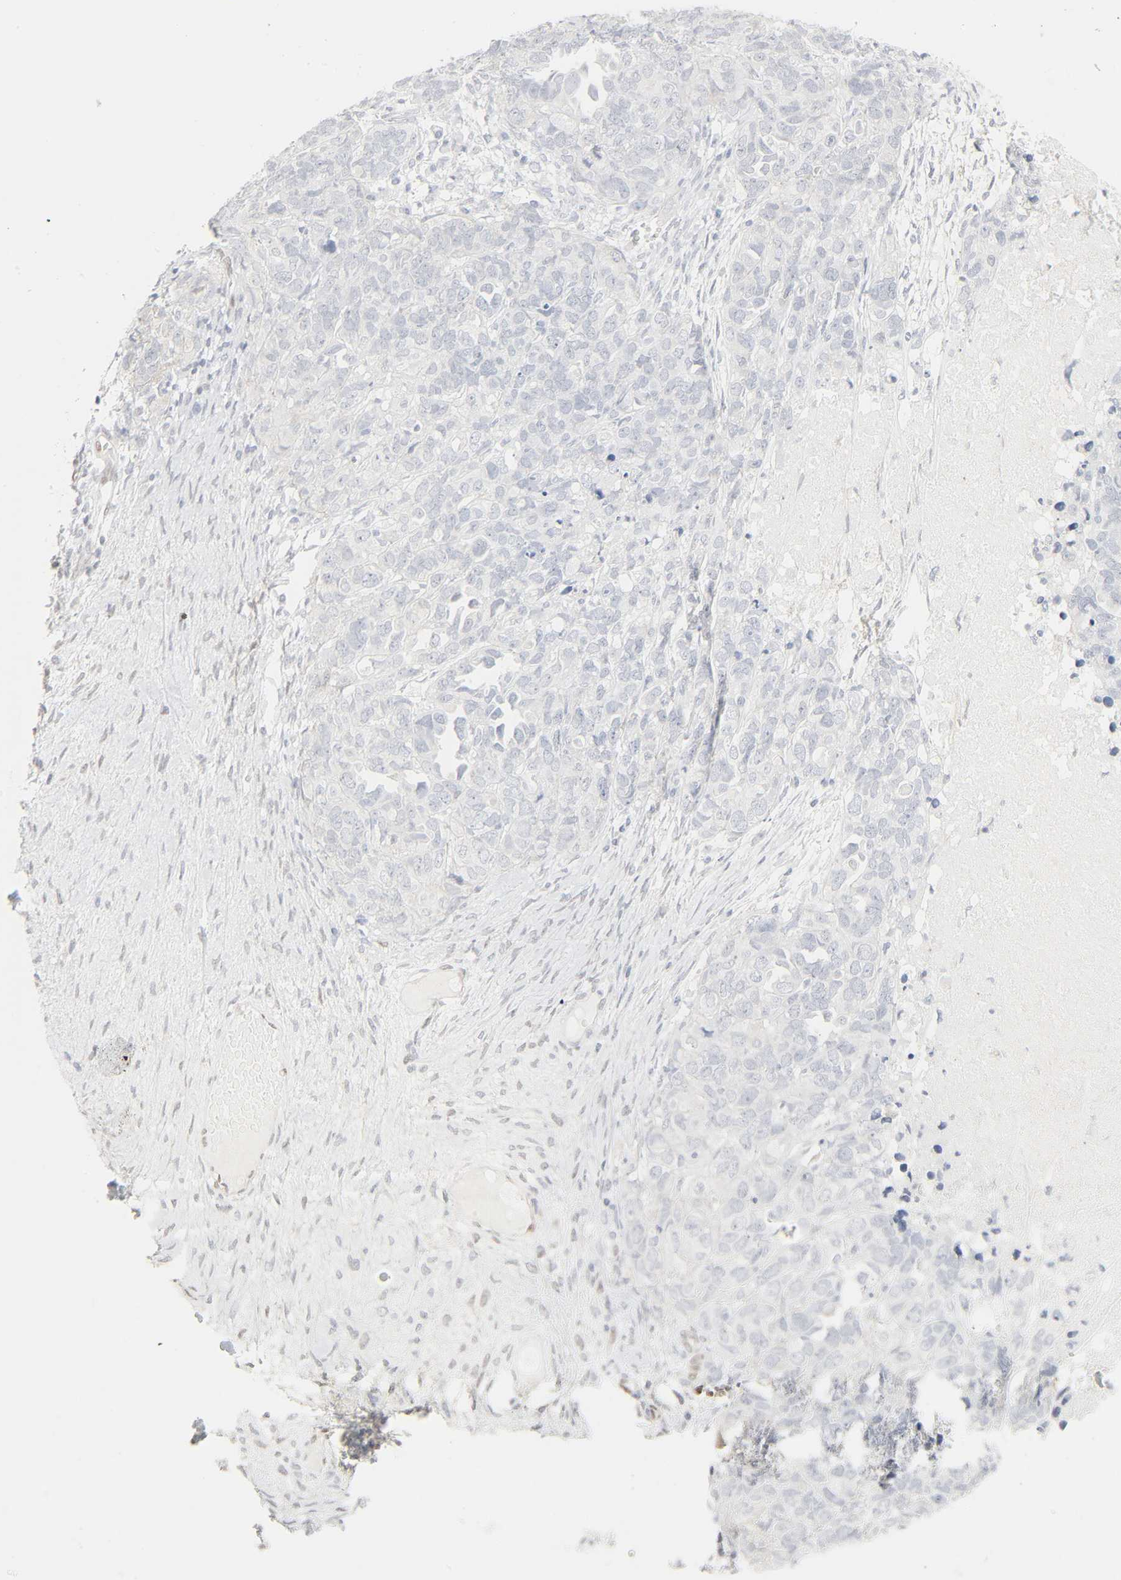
{"staining": {"intensity": "negative", "quantity": "none", "location": "none"}, "tissue": "ovarian cancer", "cell_type": "Tumor cells", "image_type": "cancer", "snomed": [{"axis": "morphology", "description": "Cystadenocarcinoma, serous, NOS"}, {"axis": "topography", "description": "Ovary"}], "caption": "Protein analysis of ovarian serous cystadenocarcinoma exhibits no significant expression in tumor cells.", "gene": "ZBTB16", "patient": {"sex": "female", "age": 82}}